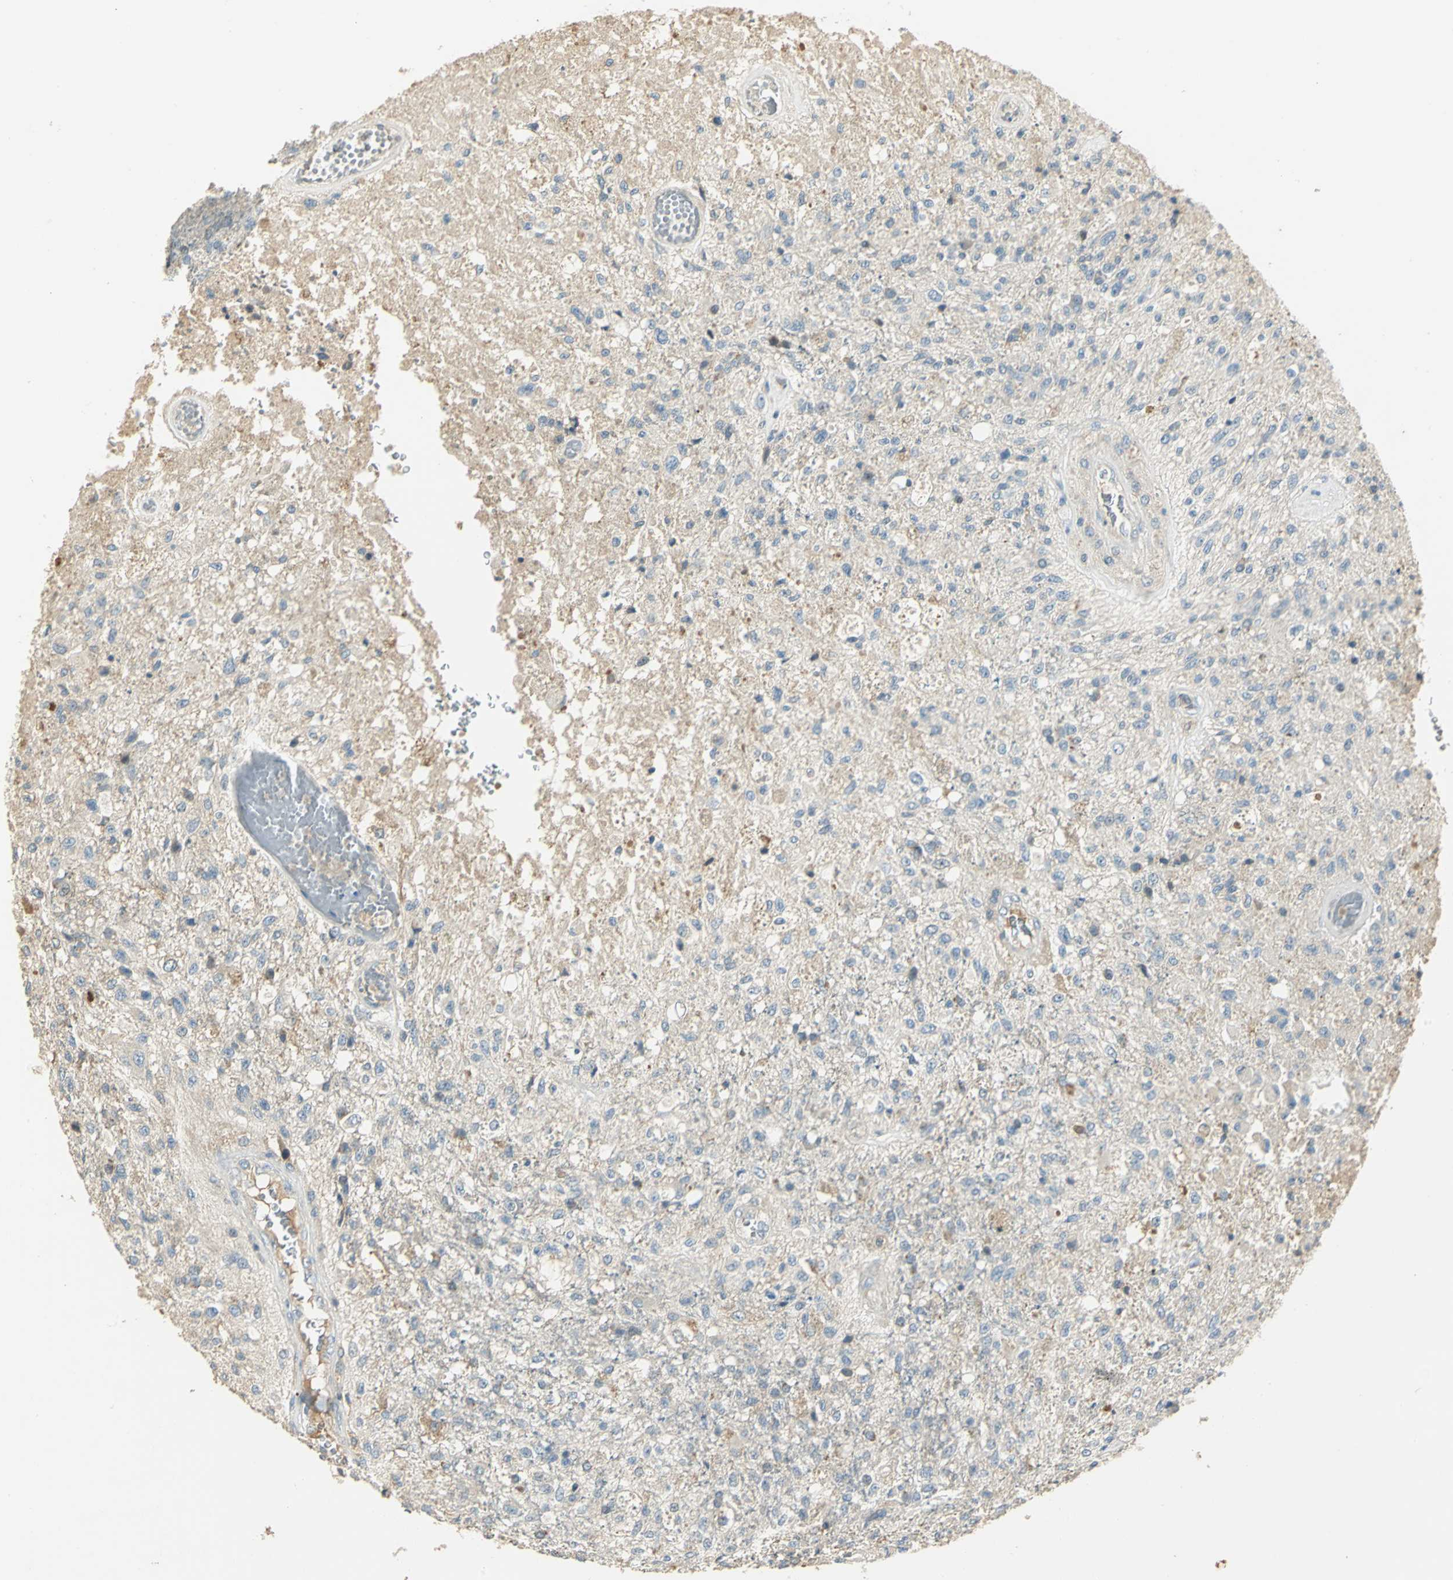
{"staining": {"intensity": "negative", "quantity": "none", "location": "none"}, "tissue": "glioma", "cell_type": "Tumor cells", "image_type": "cancer", "snomed": [{"axis": "morphology", "description": "Normal tissue, NOS"}, {"axis": "morphology", "description": "Glioma, malignant, High grade"}, {"axis": "topography", "description": "Cerebral cortex"}], "caption": "Immunohistochemistry of human malignant high-grade glioma exhibits no expression in tumor cells. (IHC, brightfield microscopy, high magnification).", "gene": "PROC", "patient": {"sex": "male", "age": 77}}